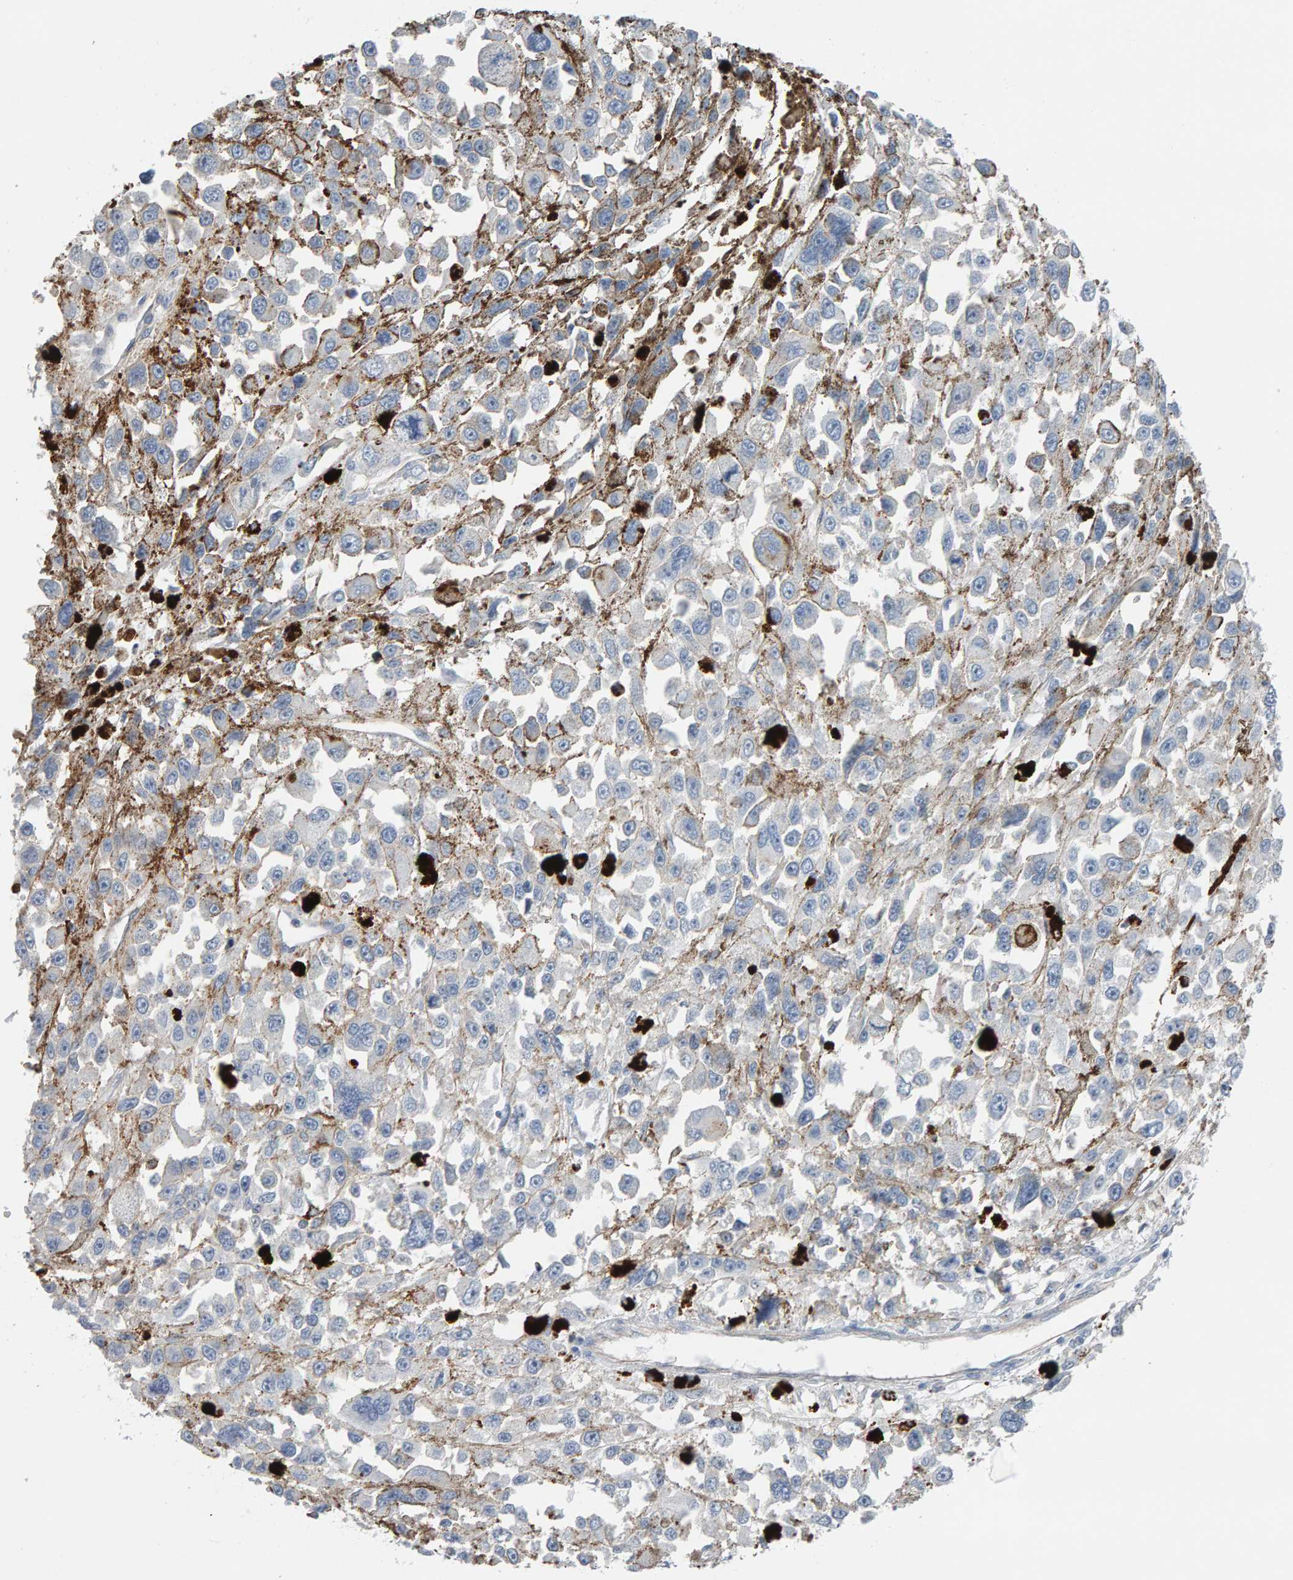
{"staining": {"intensity": "negative", "quantity": "none", "location": "none"}, "tissue": "melanoma", "cell_type": "Tumor cells", "image_type": "cancer", "snomed": [{"axis": "morphology", "description": "Malignant melanoma, Metastatic site"}, {"axis": "topography", "description": "Lymph node"}], "caption": "Tumor cells show no significant positivity in melanoma.", "gene": "FYN", "patient": {"sex": "male", "age": 59}}